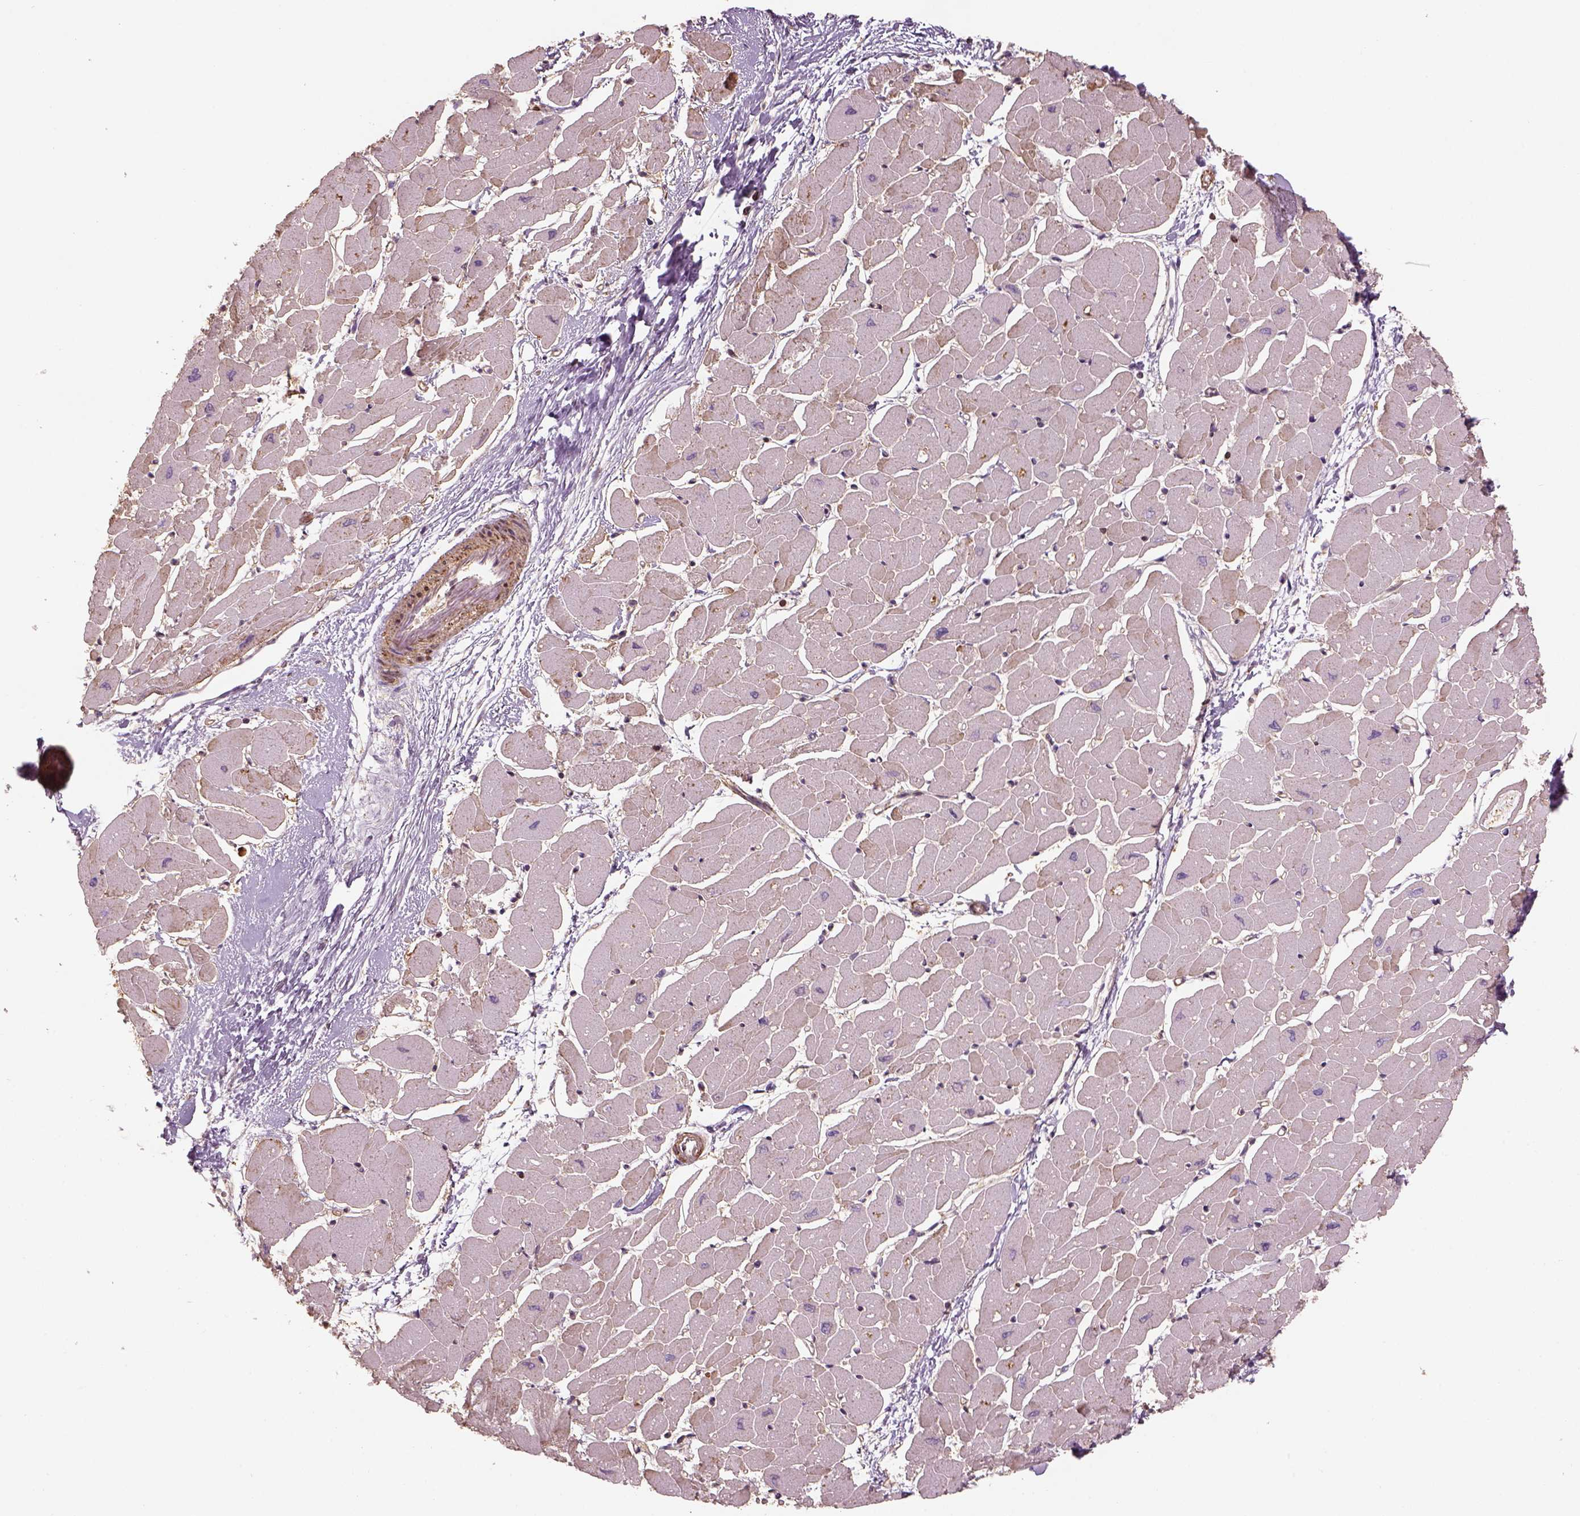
{"staining": {"intensity": "weak", "quantity": "<25%", "location": "cytoplasmic/membranous"}, "tissue": "heart muscle", "cell_type": "Cardiomyocytes", "image_type": "normal", "snomed": [{"axis": "morphology", "description": "Normal tissue, NOS"}, {"axis": "topography", "description": "Heart"}], "caption": "There is no significant positivity in cardiomyocytes of heart muscle. The staining was performed using DAB to visualize the protein expression in brown, while the nuclei were stained in blue with hematoxylin (Magnification: 20x).", "gene": "LIN7A", "patient": {"sex": "male", "age": 57}}